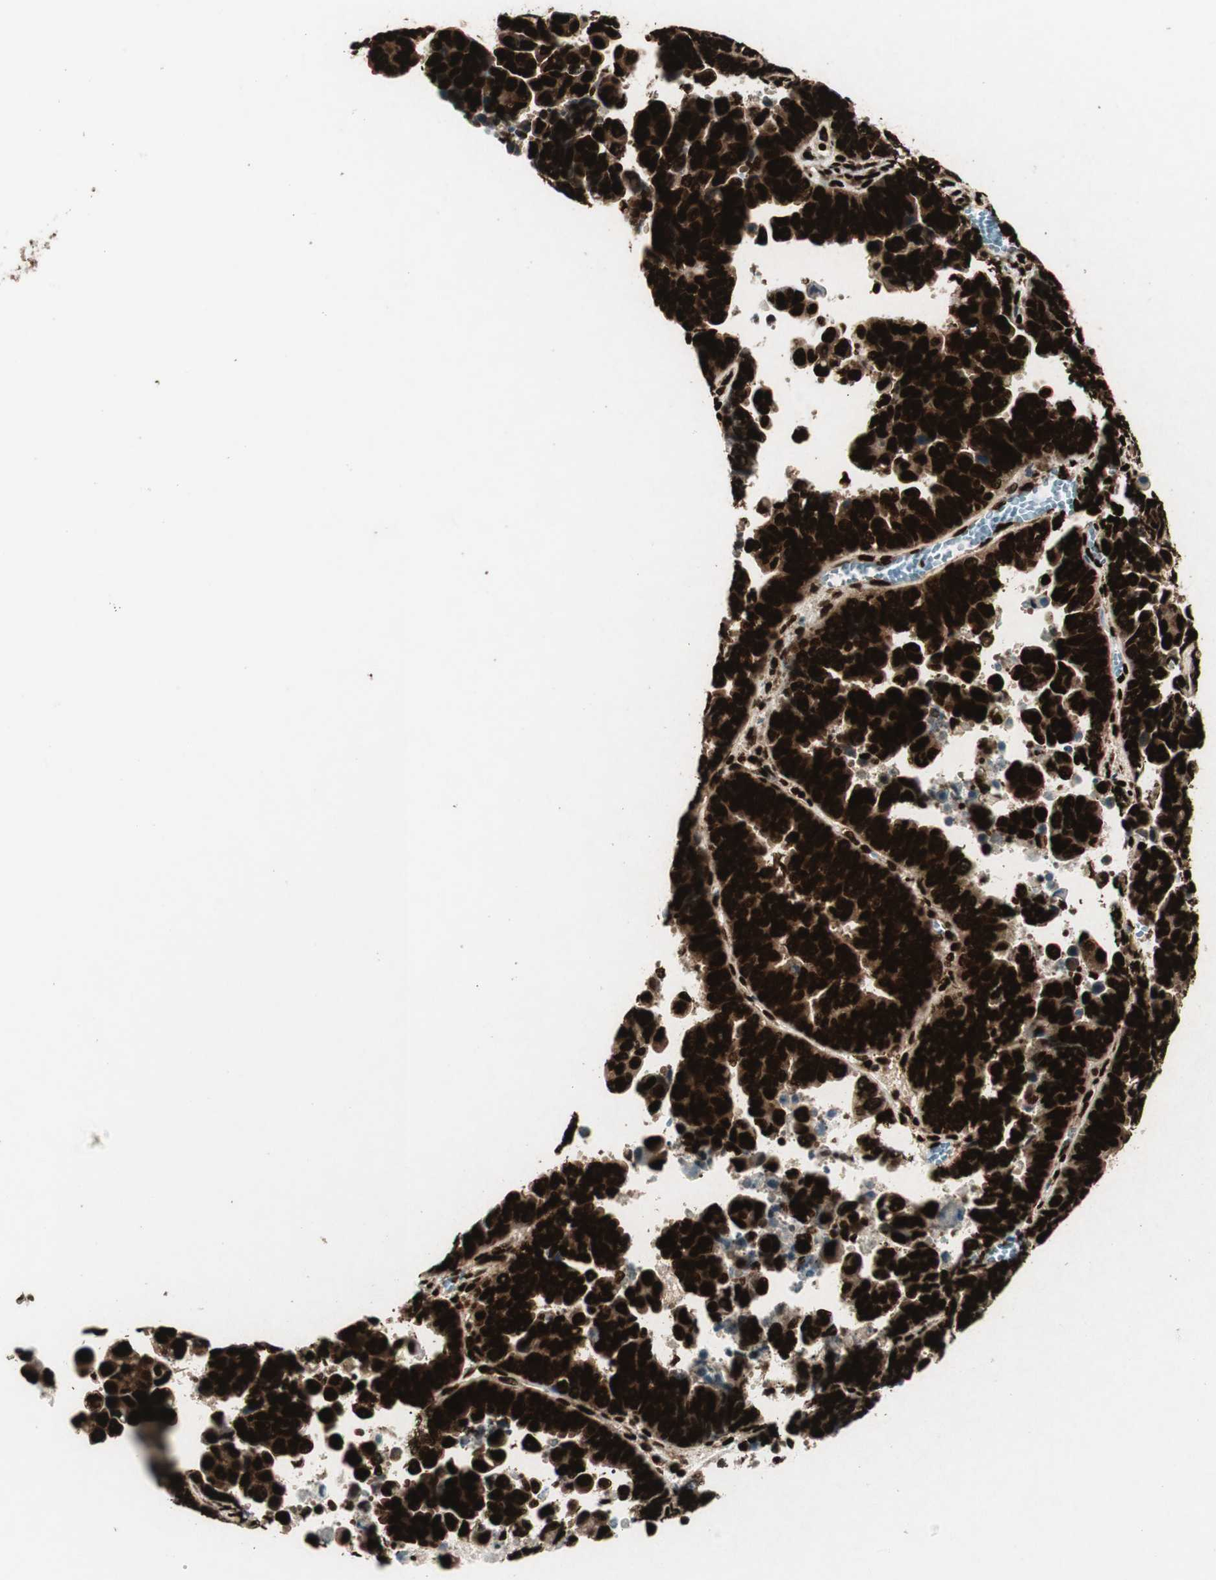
{"staining": {"intensity": "strong", "quantity": ">75%", "location": "cytoplasmic/membranous,nuclear"}, "tissue": "endometrial cancer", "cell_type": "Tumor cells", "image_type": "cancer", "snomed": [{"axis": "morphology", "description": "Adenocarcinoma, NOS"}, {"axis": "topography", "description": "Endometrium"}], "caption": "A brown stain highlights strong cytoplasmic/membranous and nuclear staining of a protein in endometrial adenocarcinoma tumor cells.", "gene": "EWSR1", "patient": {"sex": "female", "age": 75}}